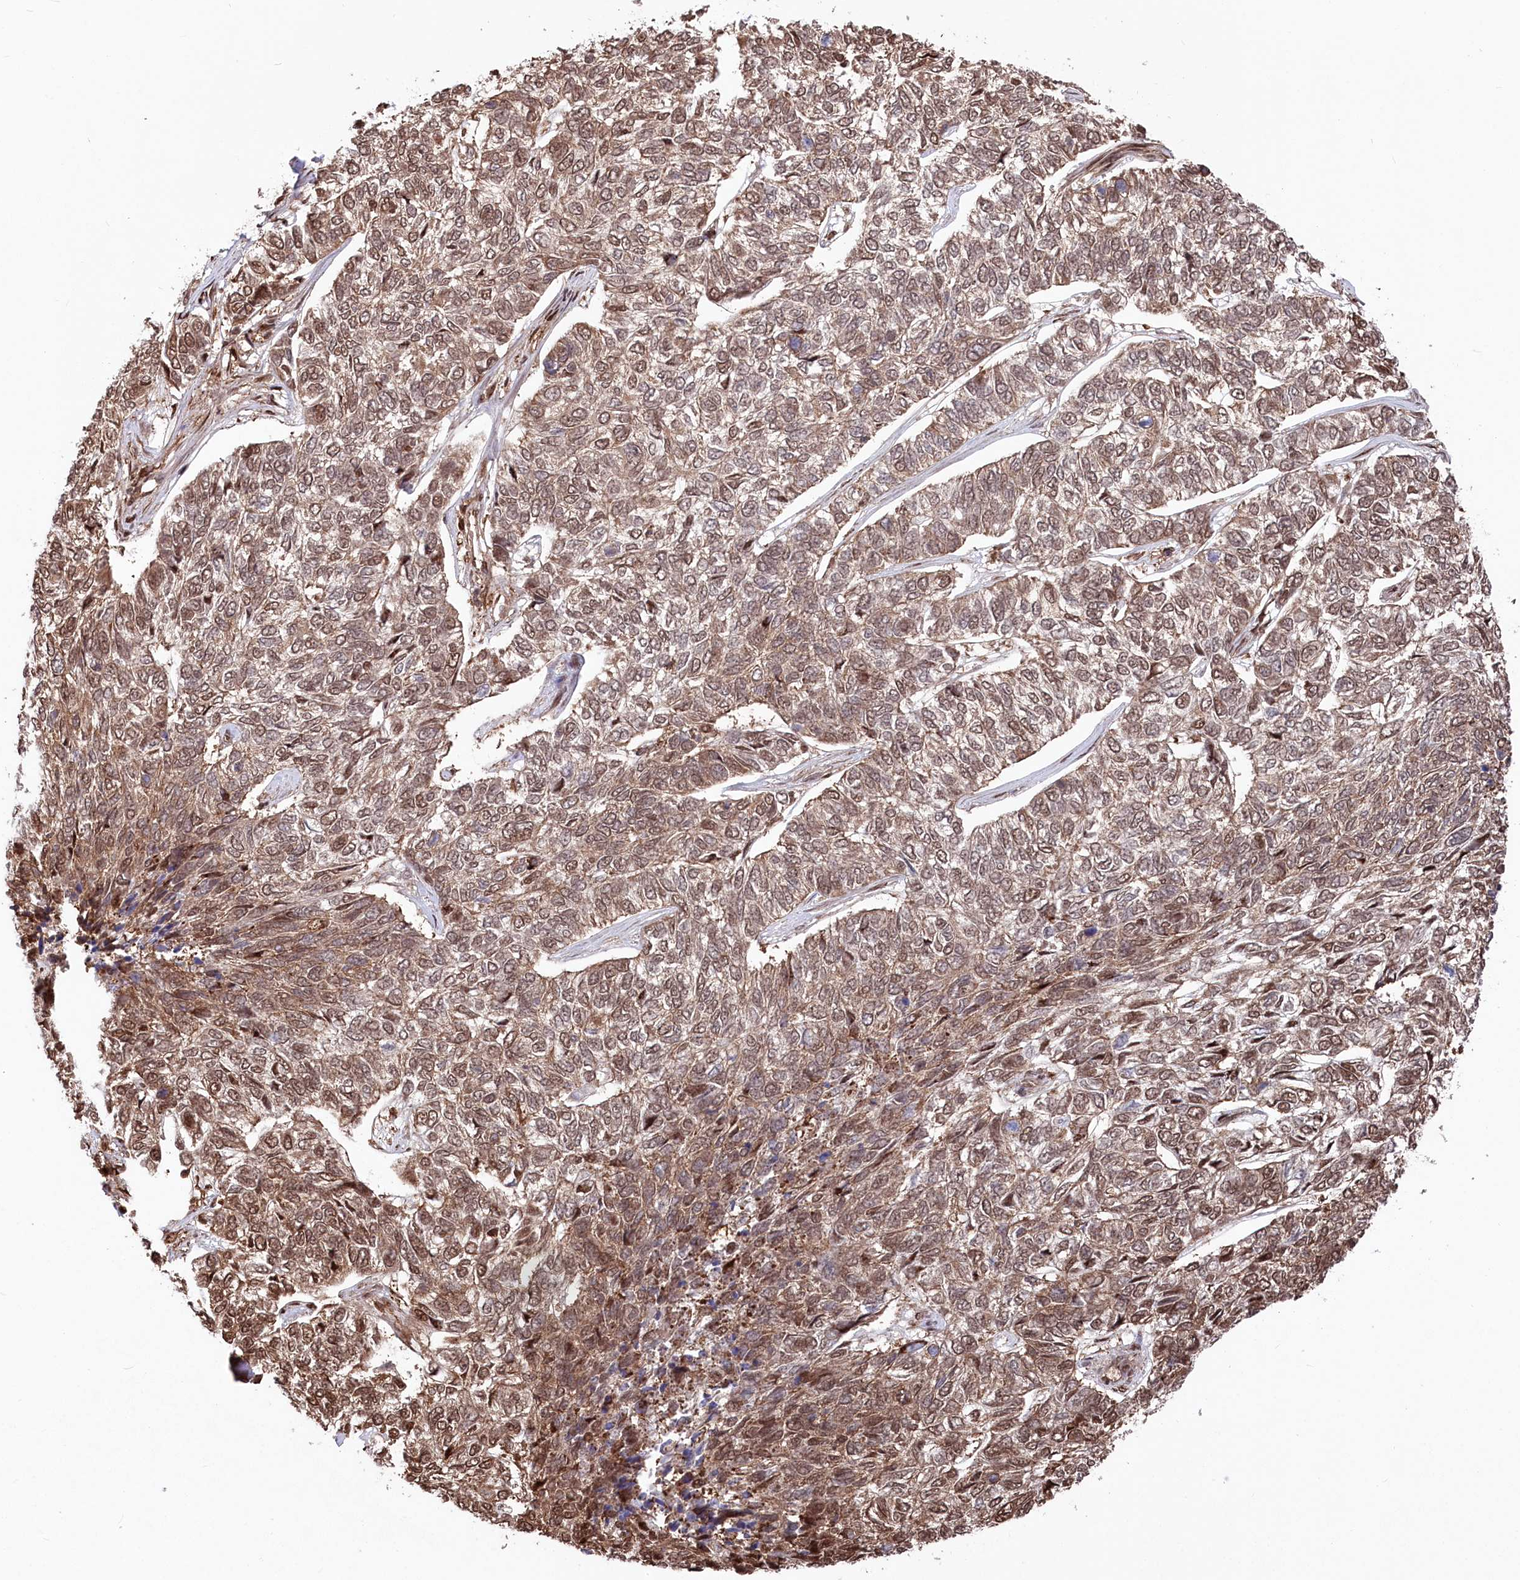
{"staining": {"intensity": "moderate", "quantity": ">75%", "location": "cytoplasmic/membranous,nuclear"}, "tissue": "skin cancer", "cell_type": "Tumor cells", "image_type": "cancer", "snomed": [{"axis": "morphology", "description": "Basal cell carcinoma"}, {"axis": "topography", "description": "Skin"}], "caption": "Immunohistochemistry (IHC) of skin basal cell carcinoma reveals medium levels of moderate cytoplasmic/membranous and nuclear staining in about >75% of tumor cells.", "gene": "PSMA1", "patient": {"sex": "female", "age": 65}}